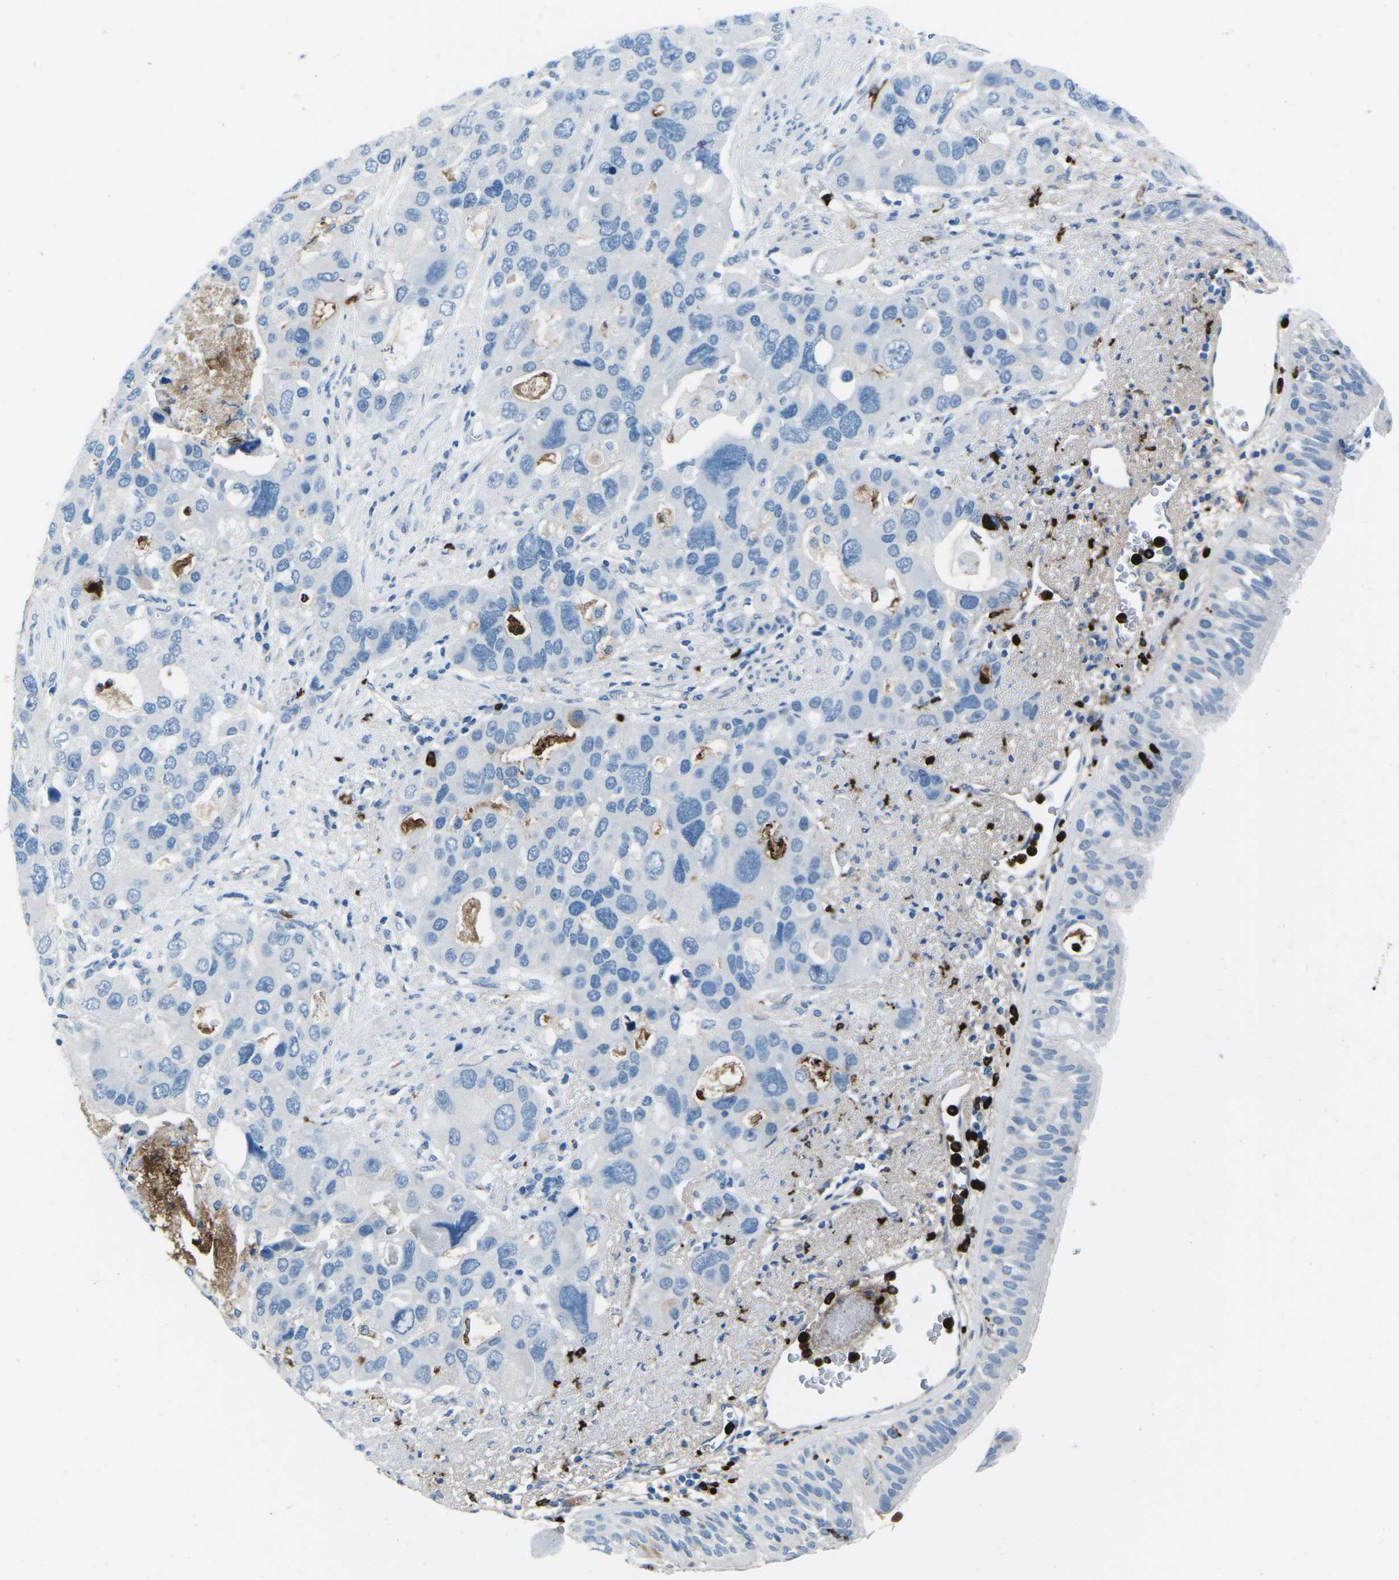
{"staining": {"intensity": "negative", "quantity": "none", "location": "none"}, "tissue": "bronchus", "cell_type": "Respiratory epithelial cells", "image_type": "normal", "snomed": [{"axis": "morphology", "description": "Normal tissue, NOS"}, {"axis": "morphology", "description": "Adenocarcinoma, NOS"}, {"axis": "morphology", "description": "Adenocarcinoma, metastatic, NOS"}, {"axis": "topography", "description": "Lymph node"}, {"axis": "topography", "description": "Bronchus"}, {"axis": "topography", "description": "Lung"}], "caption": "DAB (3,3'-diaminobenzidine) immunohistochemical staining of benign human bronchus exhibits no significant expression in respiratory epithelial cells.", "gene": "FCN1", "patient": {"sex": "female", "age": 54}}